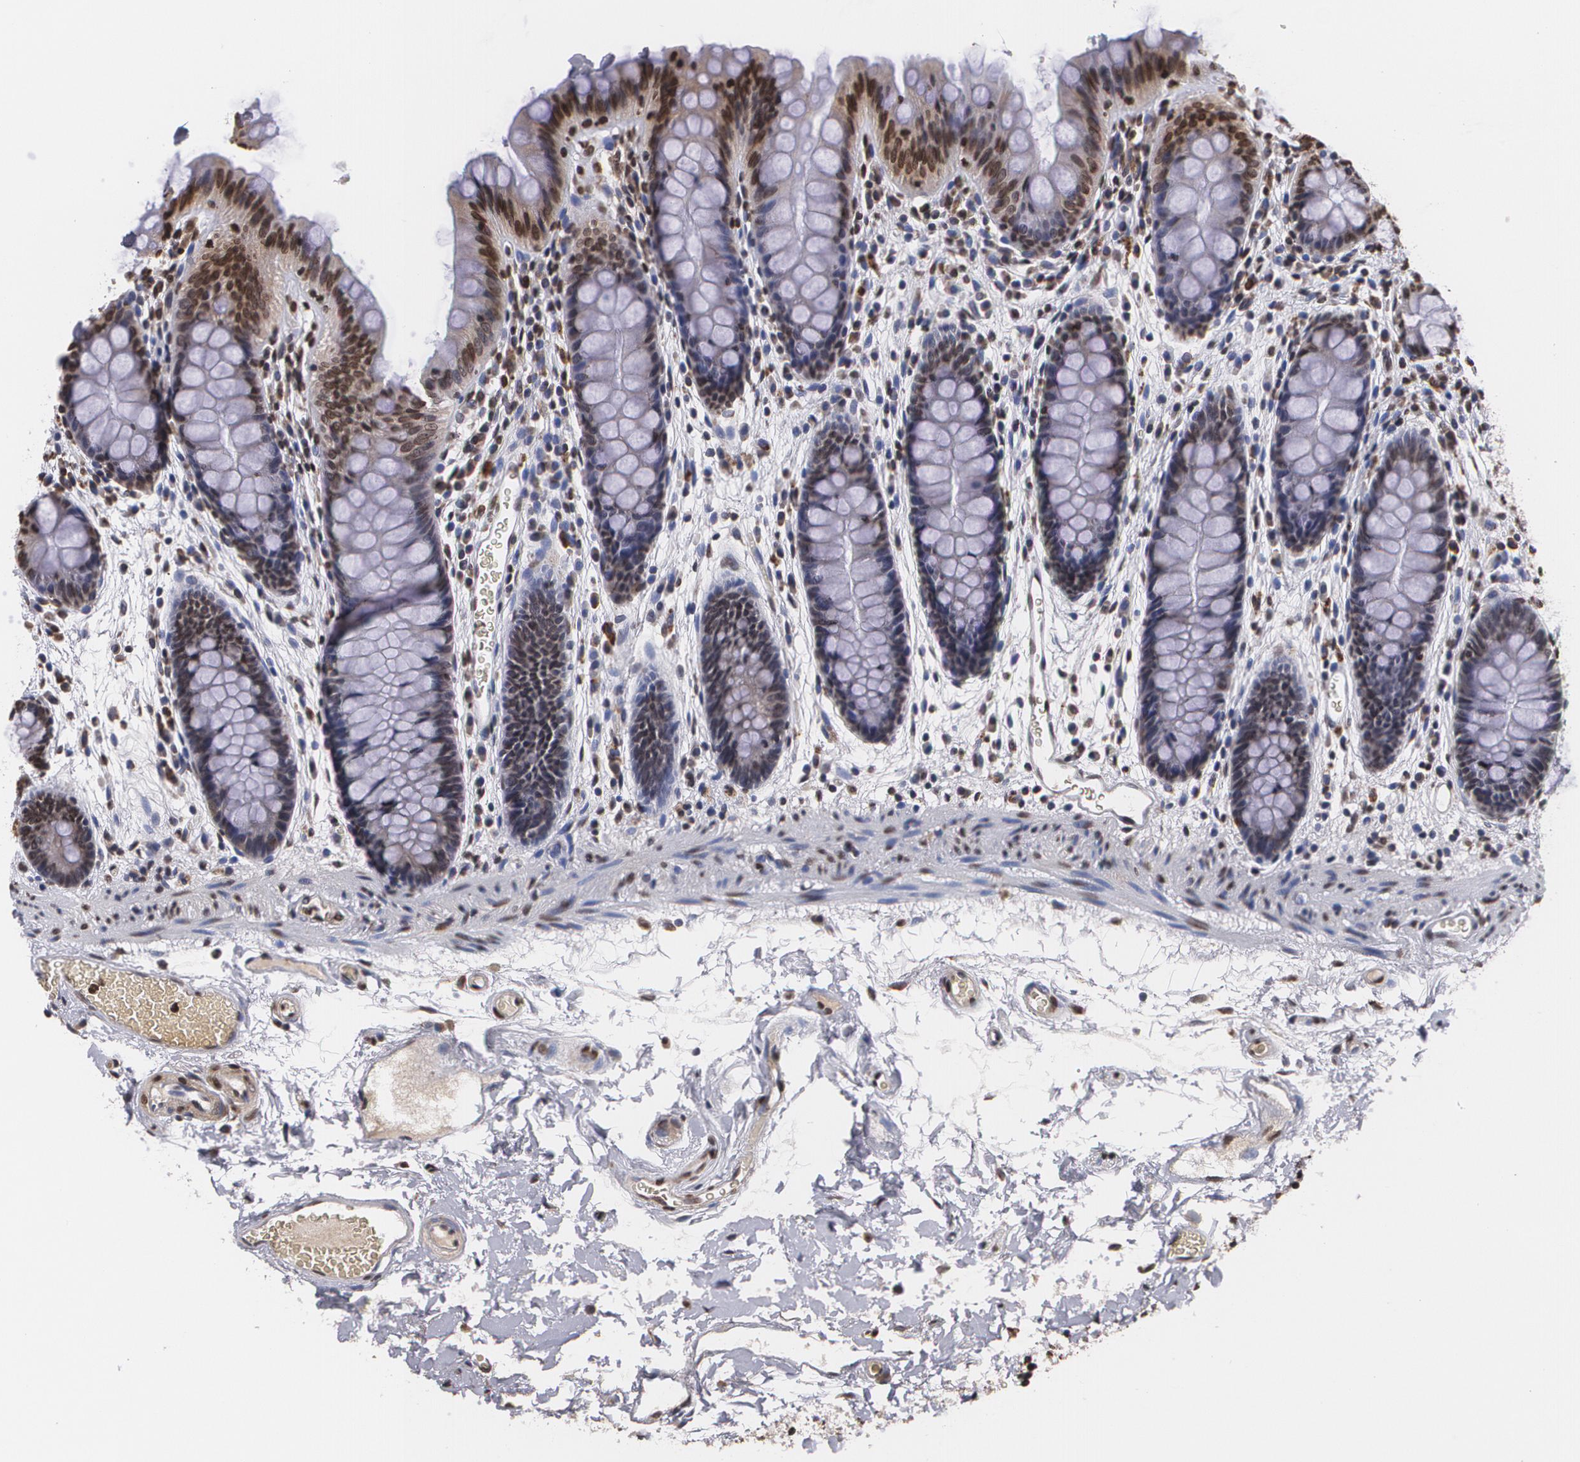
{"staining": {"intensity": "moderate", "quantity": ">75%", "location": "nuclear"}, "tissue": "colon", "cell_type": "Endothelial cells", "image_type": "normal", "snomed": [{"axis": "morphology", "description": "Normal tissue, NOS"}, {"axis": "topography", "description": "Smooth muscle"}, {"axis": "topography", "description": "Colon"}], "caption": "A photomicrograph of human colon stained for a protein displays moderate nuclear brown staining in endothelial cells.", "gene": "MVP", "patient": {"sex": "male", "age": 67}}